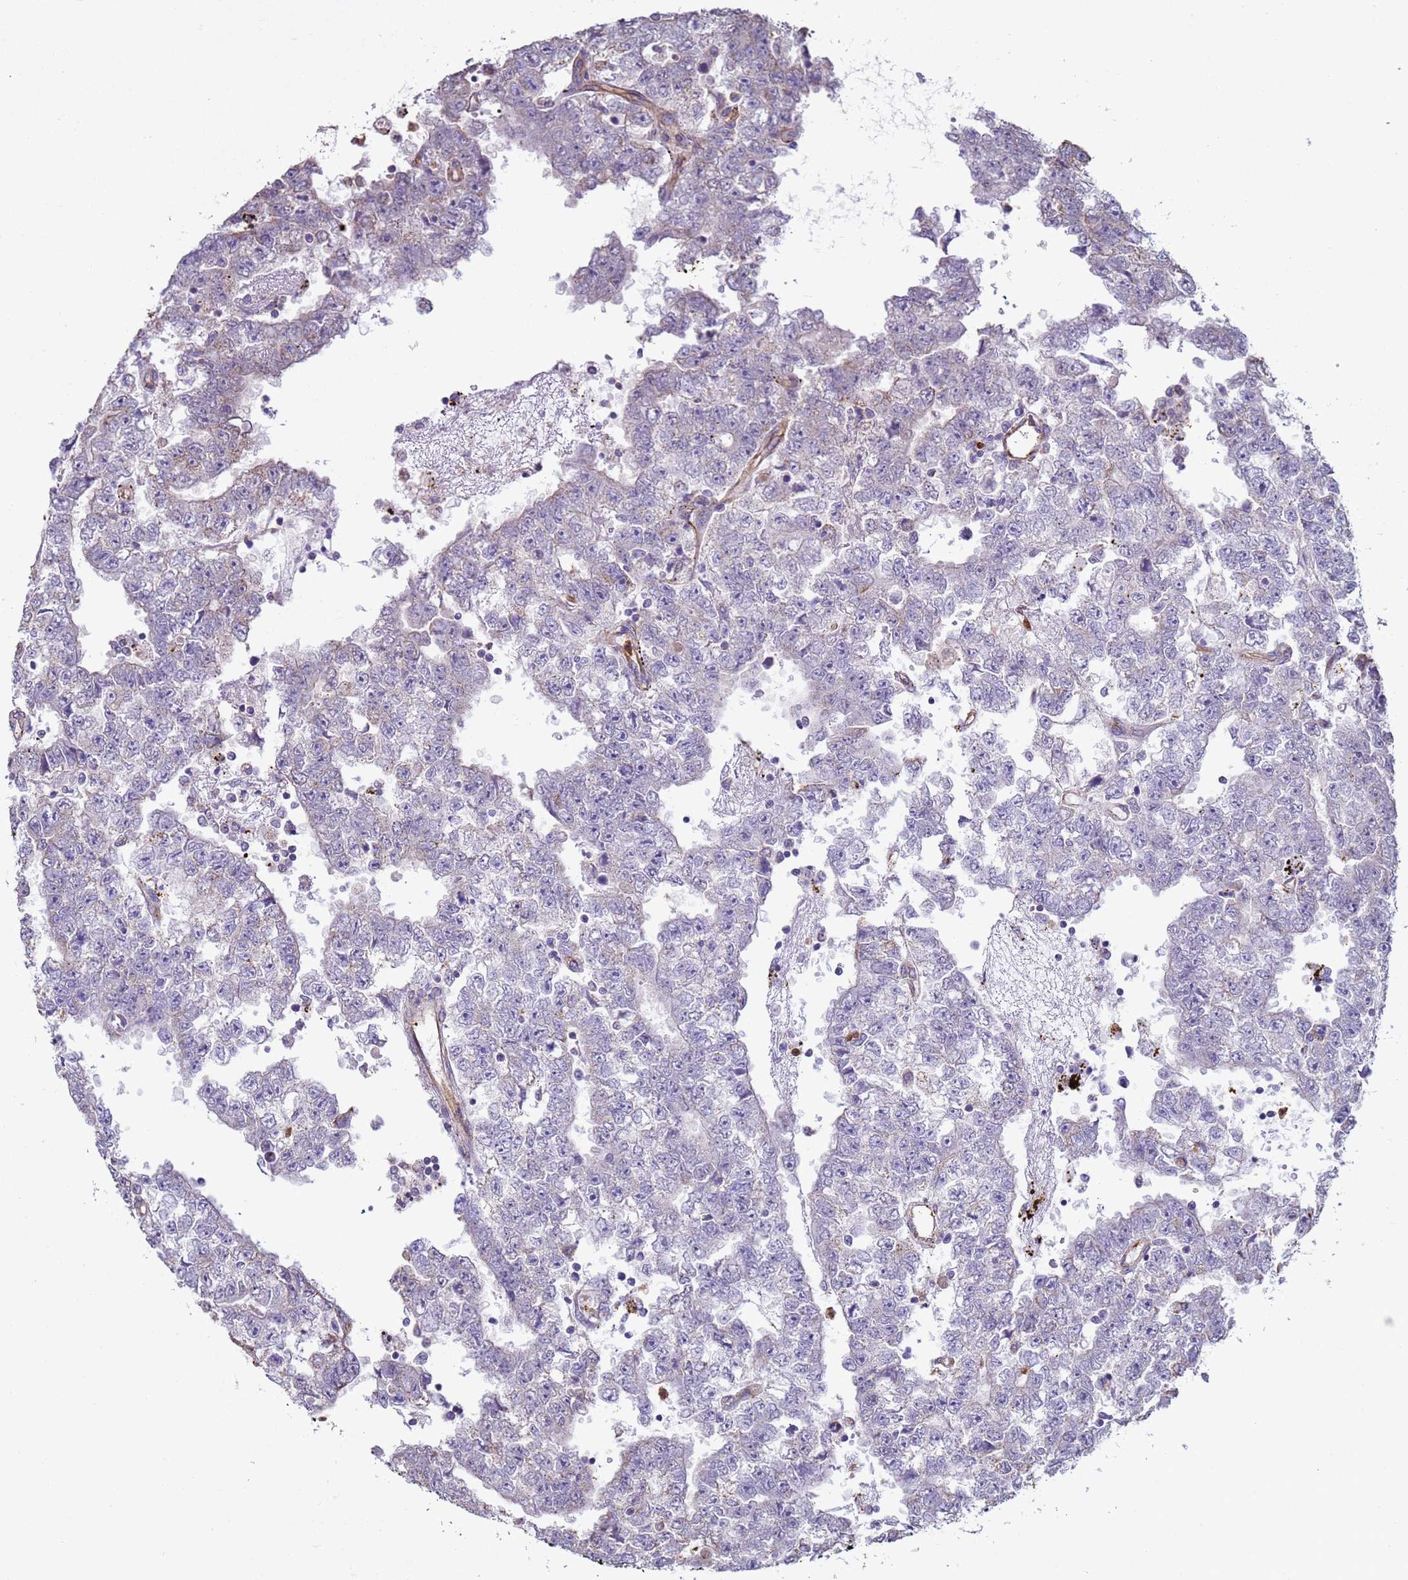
{"staining": {"intensity": "negative", "quantity": "none", "location": "none"}, "tissue": "testis cancer", "cell_type": "Tumor cells", "image_type": "cancer", "snomed": [{"axis": "morphology", "description": "Carcinoma, Embryonal, NOS"}, {"axis": "topography", "description": "Testis"}], "caption": "DAB (3,3'-diaminobenzidine) immunohistochemical staining of testis cancer (embryonal carcinoma) shows no significant expression in tumor cells.", "gene": "GASK1A", "patient": {"sex": "male", "age": 25}}